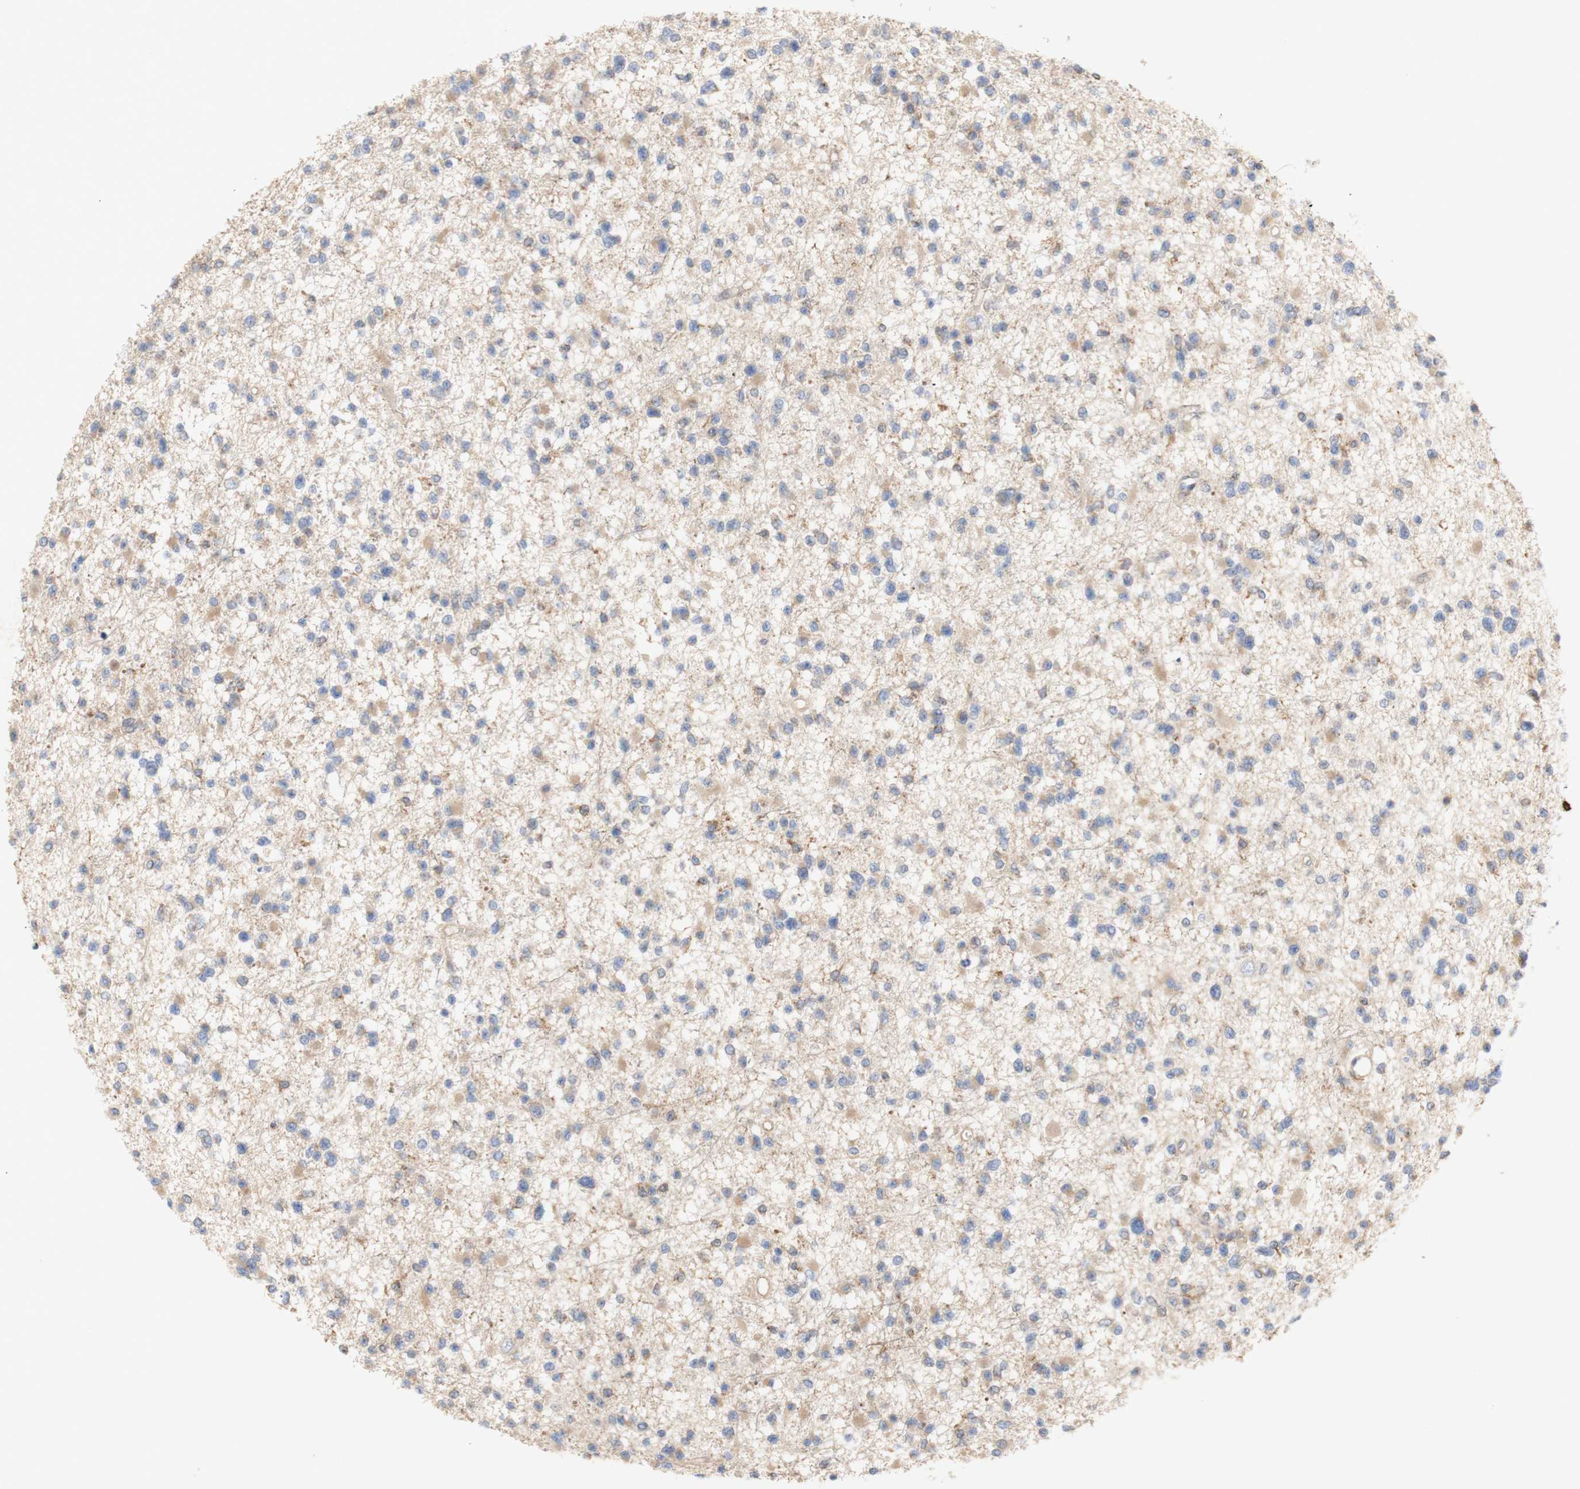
{"staining": {"intensity": "weak", "quantity": "25%-75%", "location": "cytoplasmic/membranous"}, "tissue": "glioma", "cell_type": "Tumor cells", "image_type": "cancer", "snomed": [{"axis": "morphology", "description": "Glioma, malignant, Low grade"}, {"axis": "topography", "description": "Brain"}], "caption": "IHC photomicrograph of neoplastic tissue: human malignant glioma (low-grade) stained using IHC displays low levels of weak protein expression localized specifically in the cytoplasmic/membranous of tumor cells, appearing as a cytoplasmic/membranous brown color.", "gene": "IKBKG", "patient": {"sex": "female", "age": 22}}